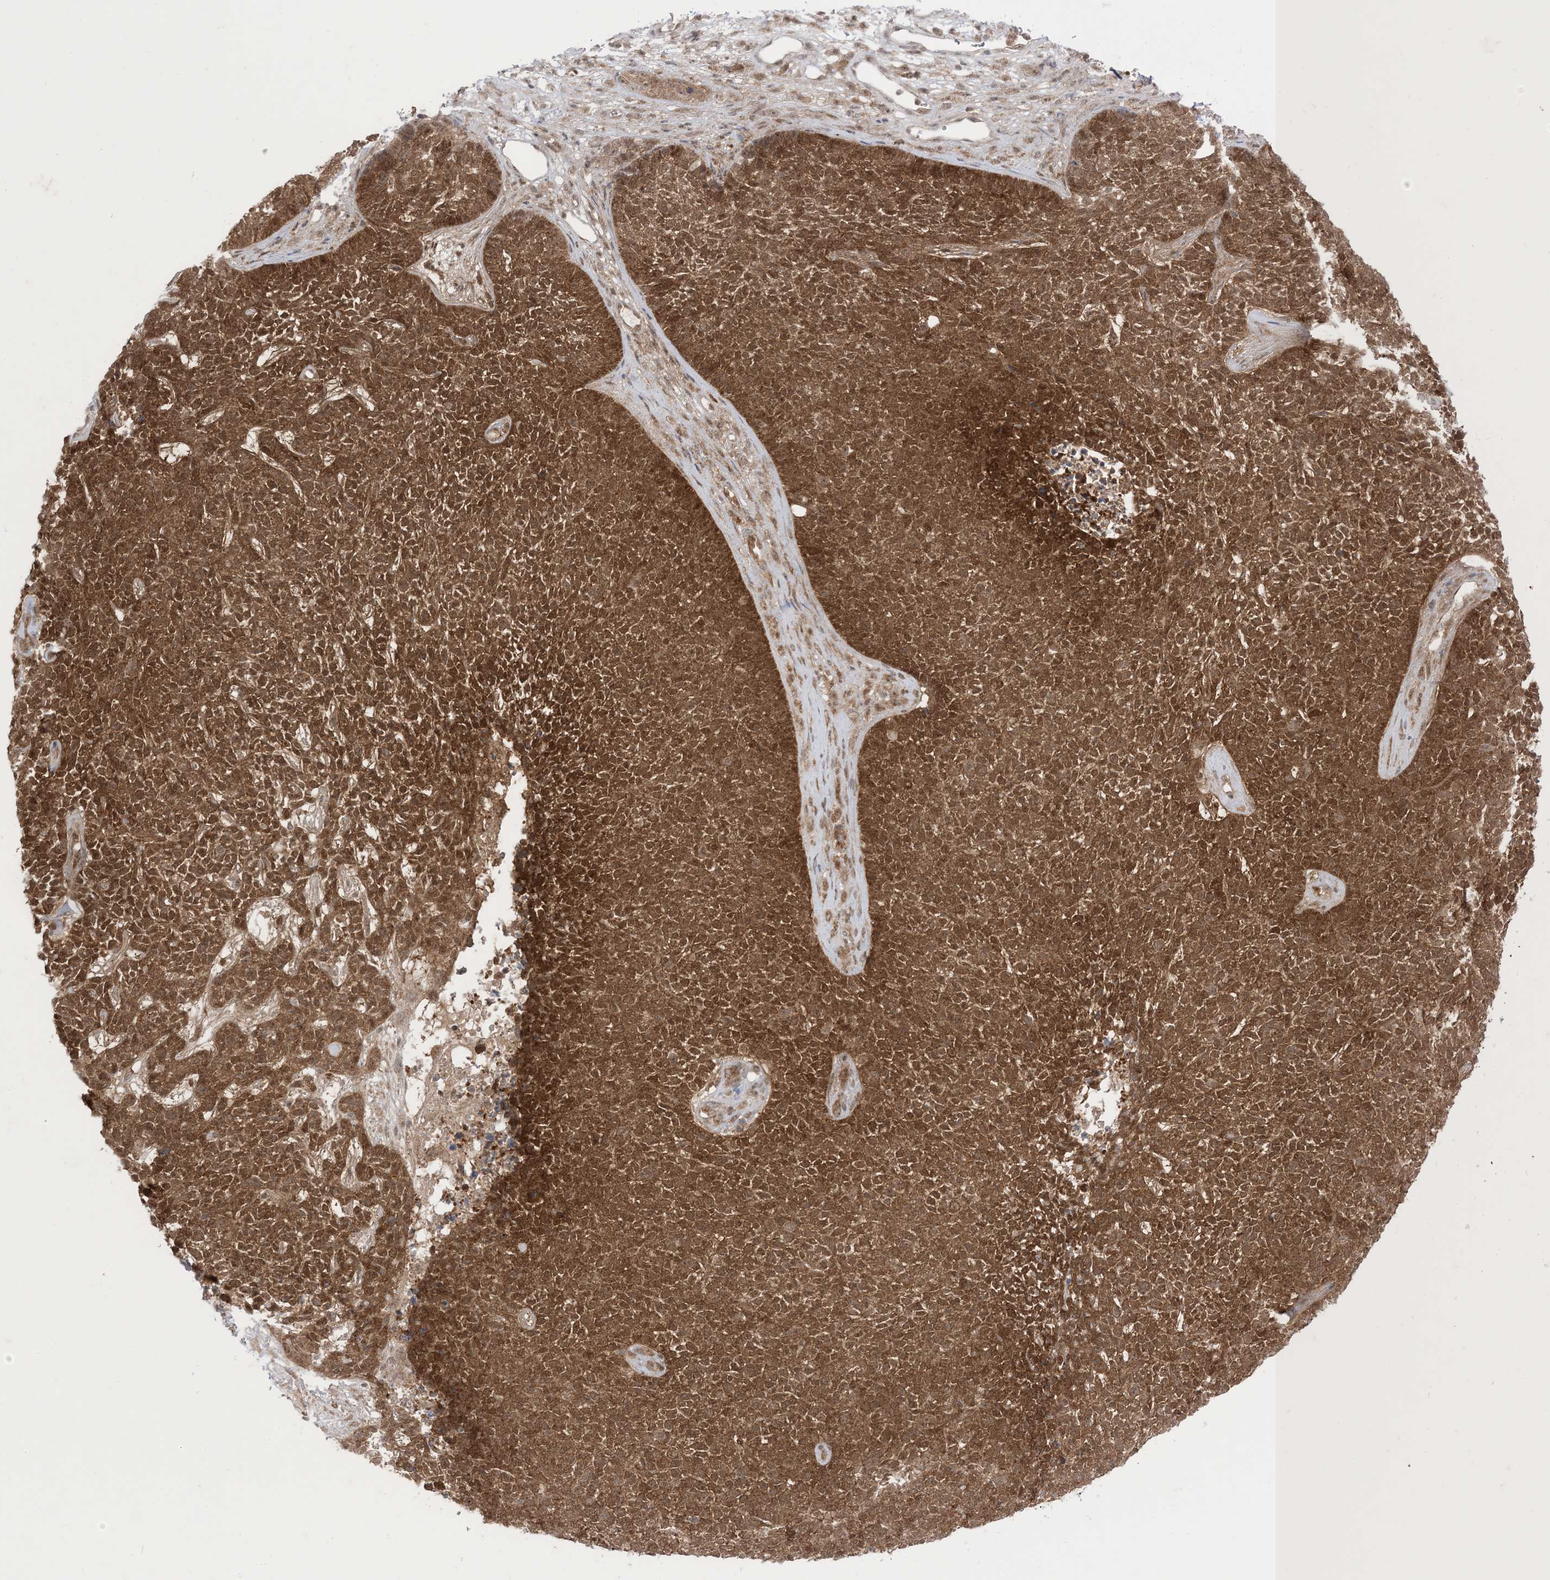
{"staining": {"intensity": "moderate", "quantity": ">75%", "location": "cytoplasmic/membranous"}, "tissue": "skin cancer", "cell_type": "Tumor cells", "image_type": "cancer", "snomed": [{"axis": "morphology", "description": "Basal cell carcinoma"}, {"axis": "topography", "description": "Skin"}], "caption": "Immunohistochemical staining of skin cancer reveals moderate cytoplasmic/membranous protein expression in about >75% of tumor cells.", "gene": "PTPA", "patient": {"sex": "female", "age": 84}}